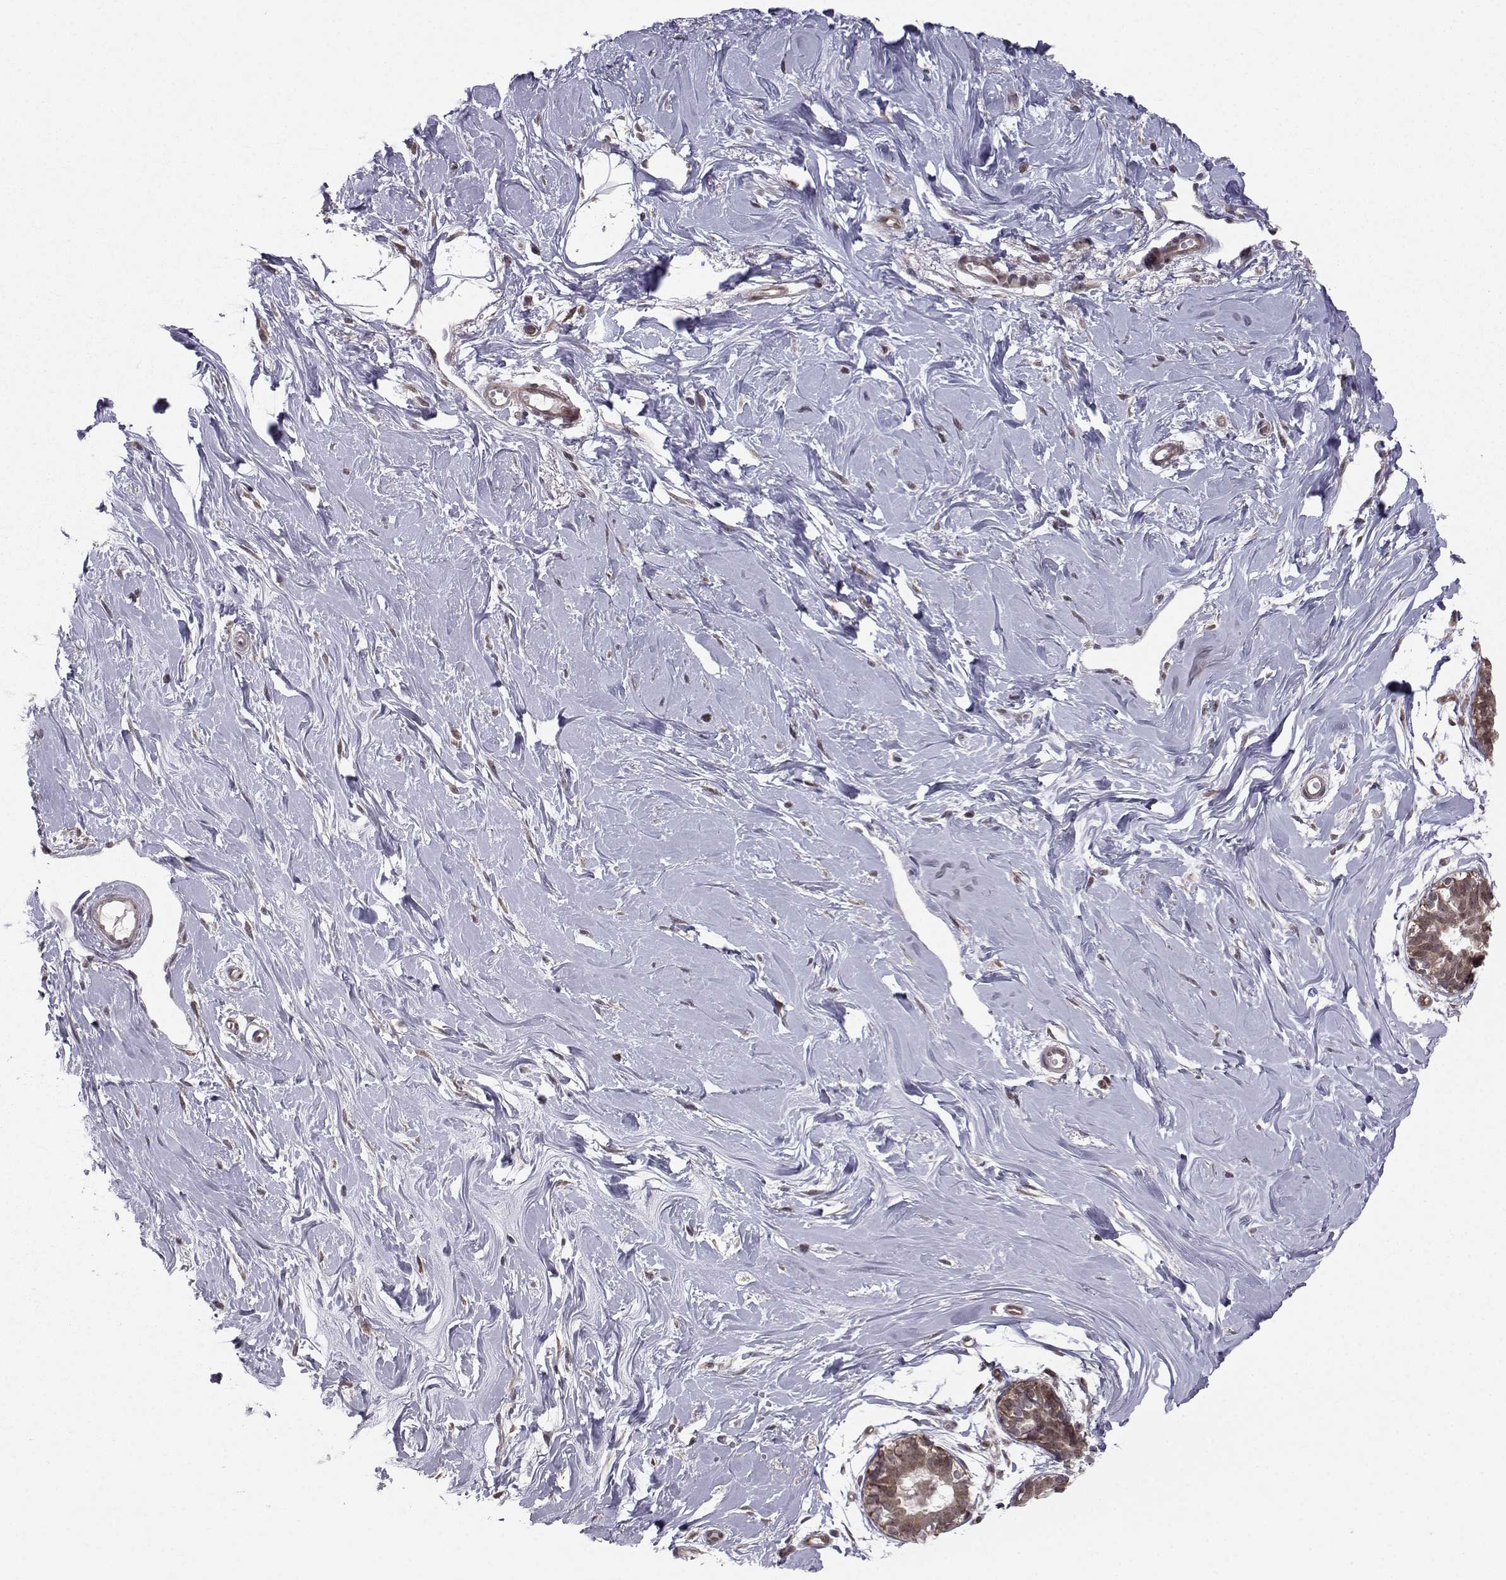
{"staining": {"intensity": "moderate", "quantity": "25%-75%", "location": "nuclear"}, "tissue": "breast", "cell_type": "Adipocytes", "image_type": "normal", "snomed": [{"axis": "morphology", "description": "Normal tissue, NOS"}, {"axis": "topography", "description": "Breast"}], "caption": "Immunohistochemistry (IHC) of benign human breast shows medium levels of moderate nuclear positivity in about 25%-75% of adipocytes.", "gene": "PKN2", "patient": {"sex": "female", "age": 49}}